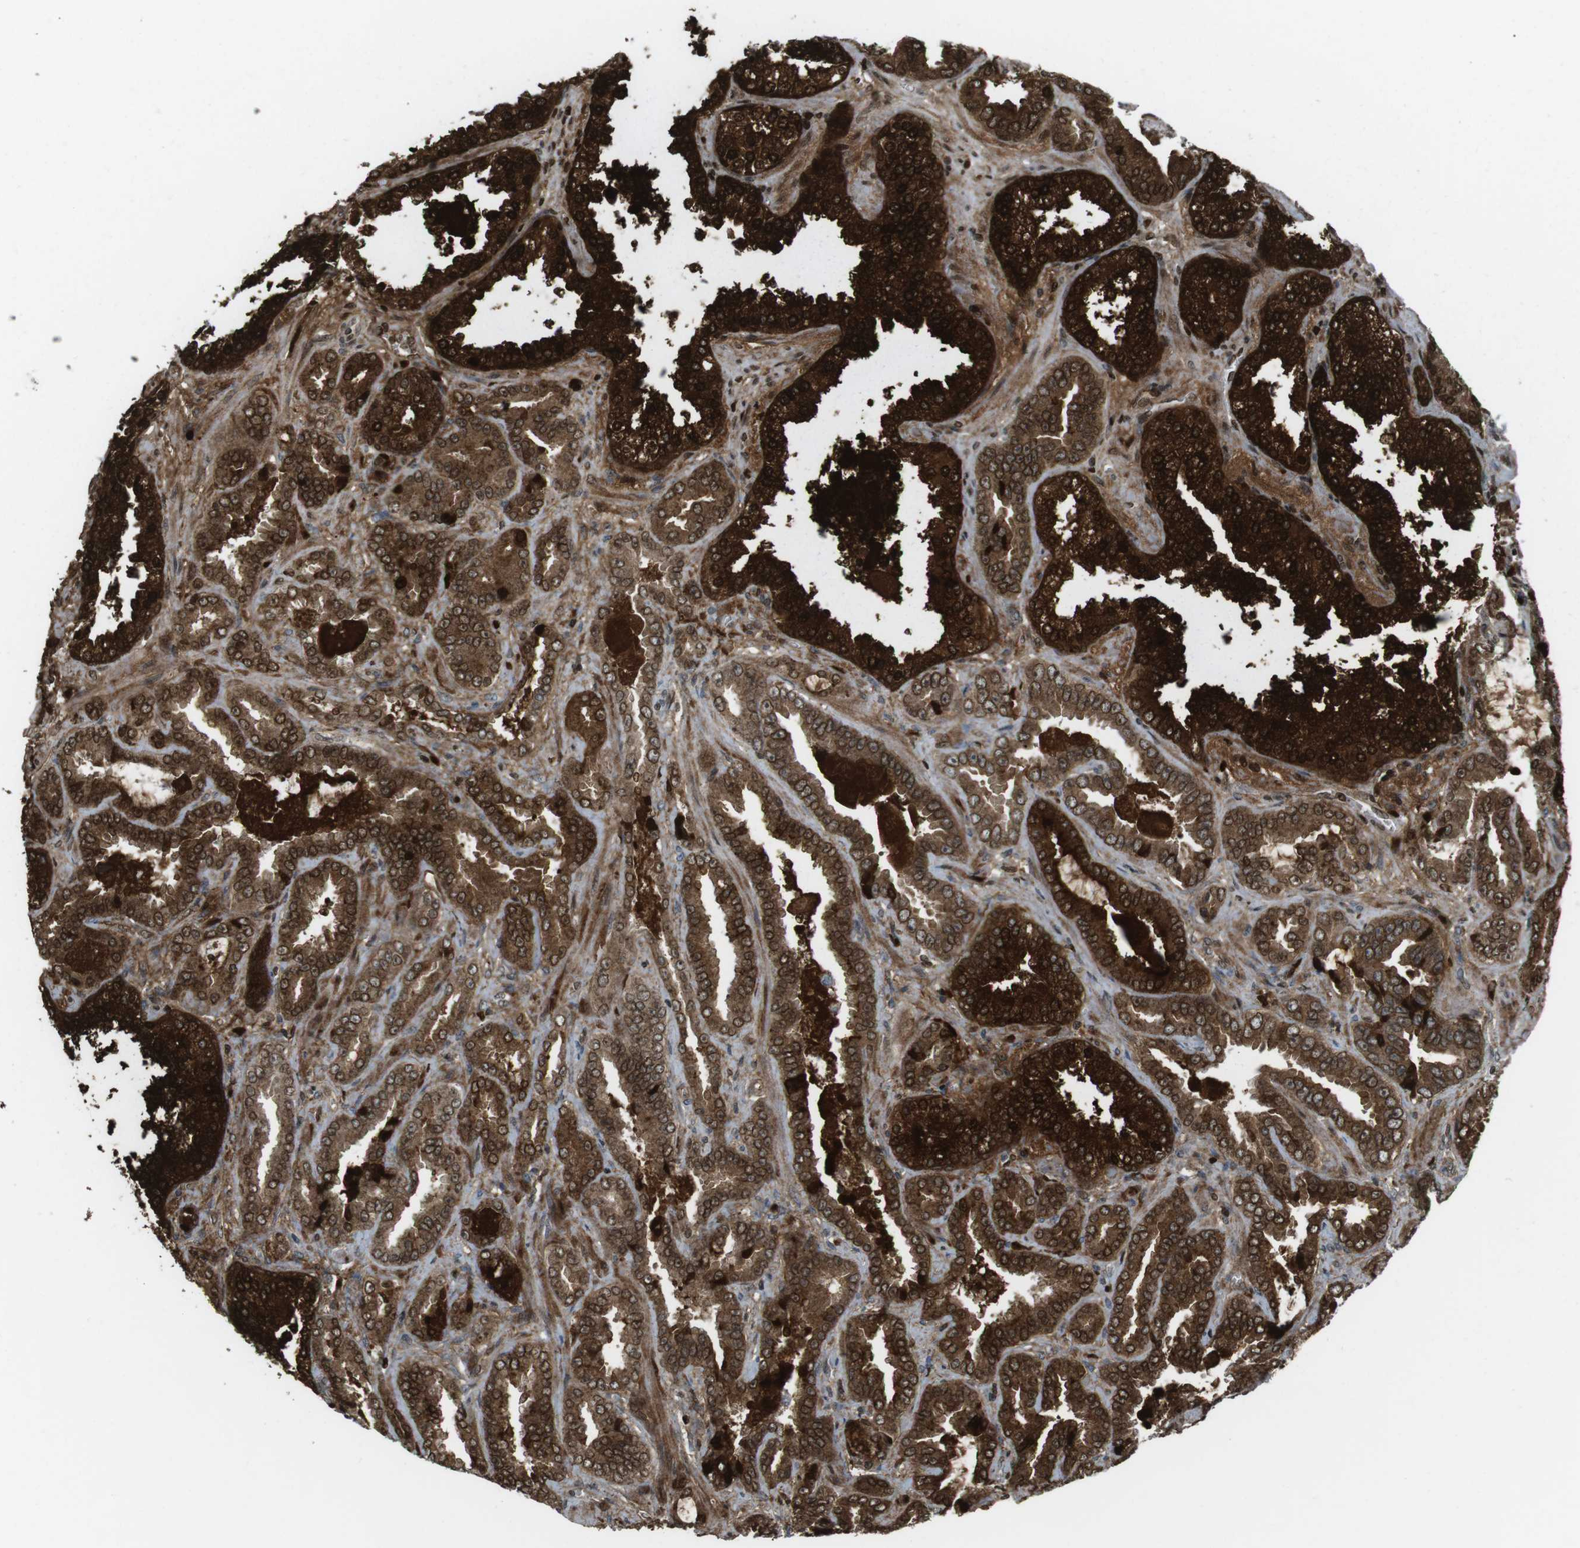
{"staining": {"intensity": "strong", "quantity": ">75%", "location": "cytoplasmic/membranous,nuclear"}, "tissue": "prostate cancer", "cell_type": "Tumor cells", "image_type": "cancer", "snomed": [{"axis": "morphology", "description": "Adenocarcinoma, Low grade"}, {"axis": "topography", "description": "Prostate"}], "caption": "Immunohistochemical staining of human prostate cancer (low-grade adenocarcinoma) shows strong cytoplasmic/membranous and nuclear protein expression in about >75% of tumor cells. (DAB IHC with brightfield microscopy, high magnification).", "gene": "AZGP1", "patient": {"sex": "male", "age": 60}}